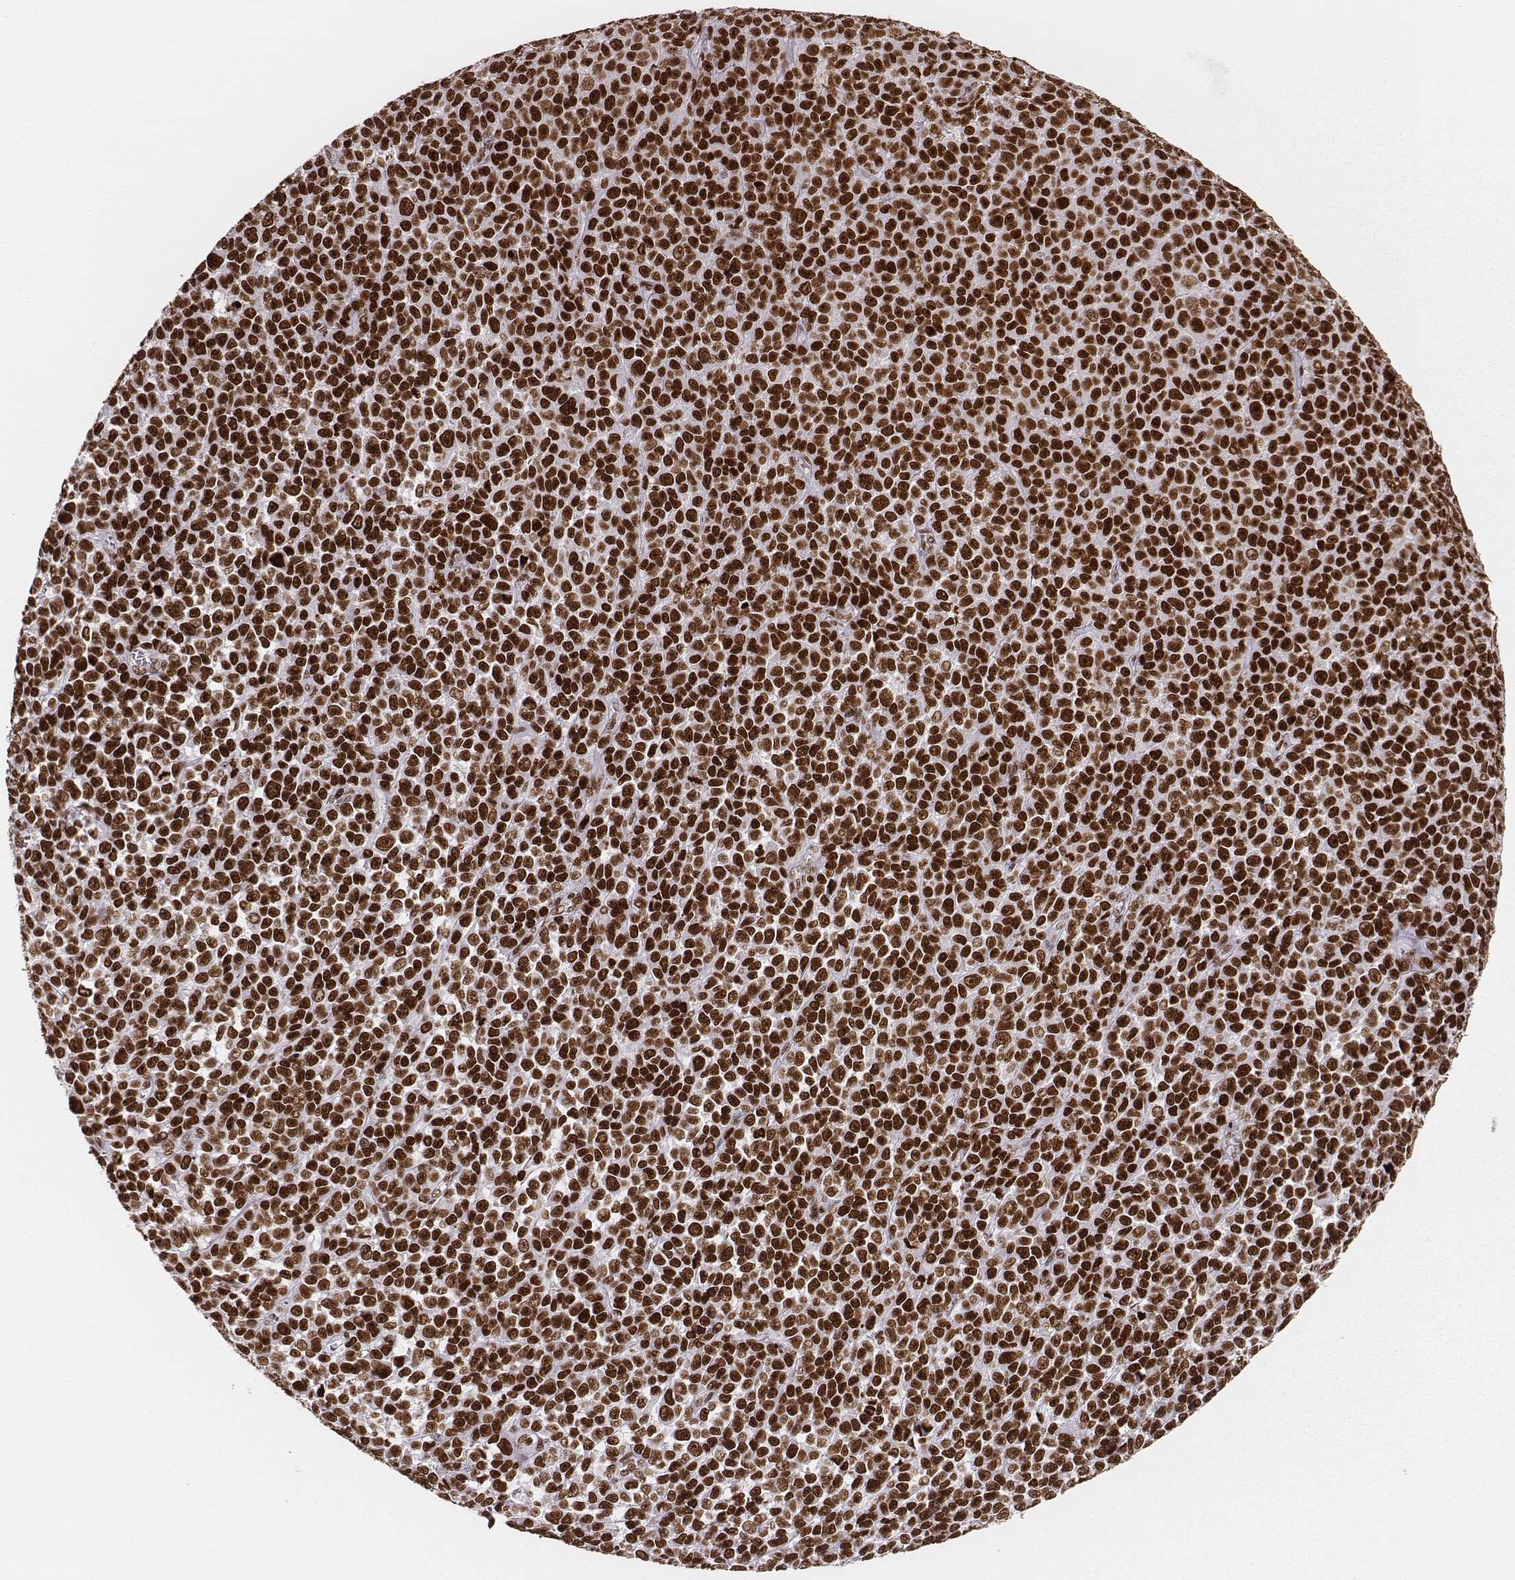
{"staining": {"intensity": "strong", "quantity": ">75%", "location": "nuclear"}, "tissue": "melanoma", "cell_type": "Tumor cells", "image_type": "cancer", "snomed": [{"axis": "morphology", "description": "Malignant melanoma, NOS"}, {"axis": "topography", "description": "Skin"}], "caption": "Immunohistochemical staining of melanoma displays high levels of strong nuclear protein positivity in about >75% of tumor cells. Using DAB (3,3'-diaminobenzidine) (brown) and hematoxylin (blue) stains, captured at high magnification using brightfield microscopy.", "gene": "PARP1", "patient": {"sex": "female", "age": 95}}